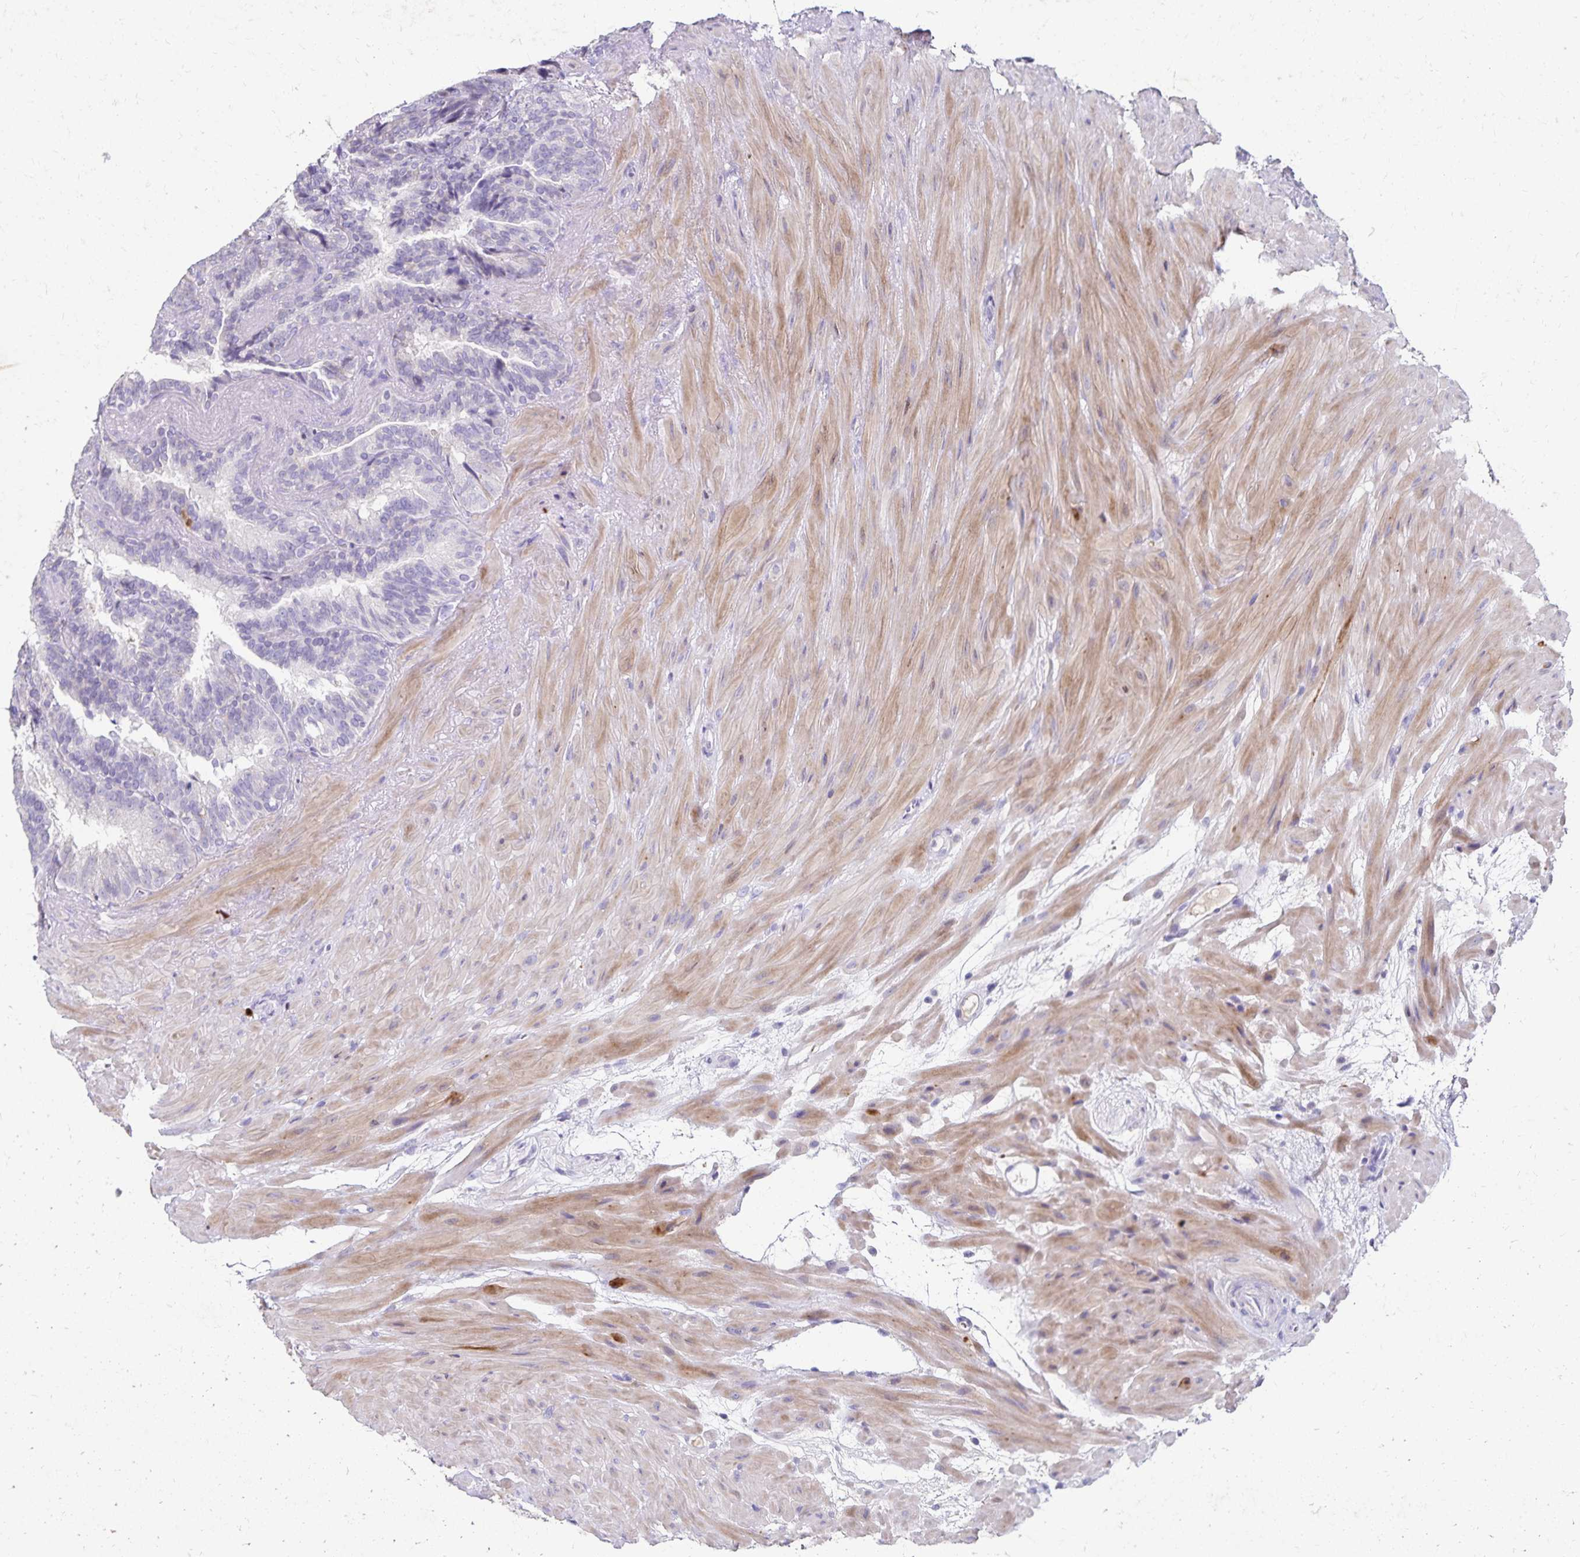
{"staining": {"intensity": "negative", "quantity": "none", "location": "none"}, "tissue": "seminal vesicle", "cell_type": "Glandular cells", "image_type": "normal", "snomed": [{"axis": "morphology", "description": "Normal tissue, NOS"}, {"axis": "topography", "description": "Seminal veicle"}], "caption": "An immunohistochemistry (IHC) photomicrograph of unremarkable seminal vesicle is shown. There is no staining in glandular cells of seminal vesicle. (DAB (3,3'-diaminobenzidine) IHC visualized using brightfield microscopy, high magnification).", "gene": "PAX5", "patient": {"sex": "male", "age": 60}}